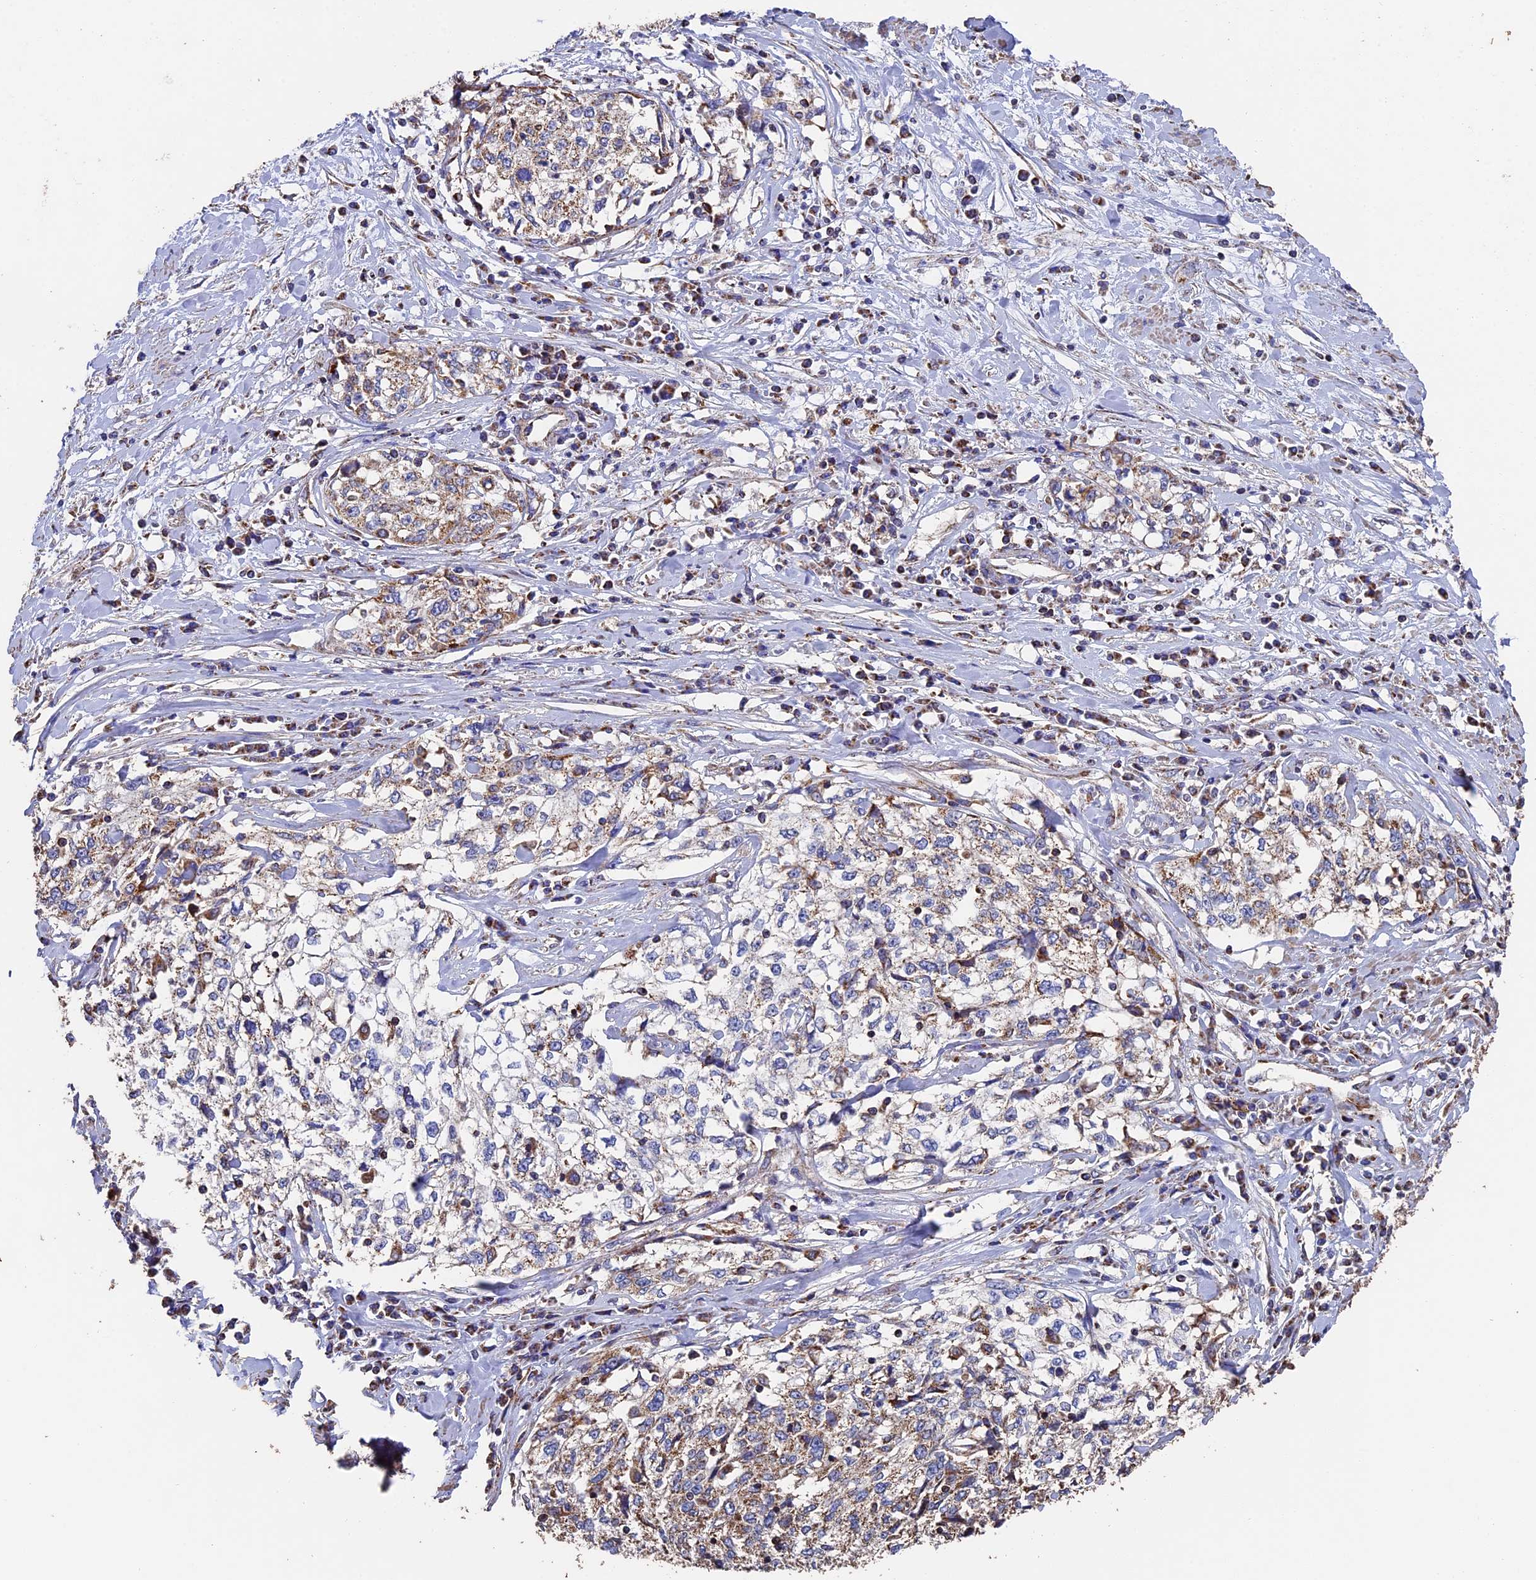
{"staining": {"intensity": "moderate", "quantity": ">75%", "location": "cytoplasmic/membranous"}, "tissue": "cervical cancer", "cell_type": "Tumor cells", "image_type": "cancer", "snomed": [{"axis": "morphology", "description": "Squamous cell carcinoma, NOS"}, {"axis": "topography", "description": "Cervix"}], "caption": "Protein expression analysis of cervical cancer reveals moderate cytoplasmic/membranous staining in about >75% of tumor cells.", "gene": "ADAT1", "patient": {"sex": "female", "age": 57}}